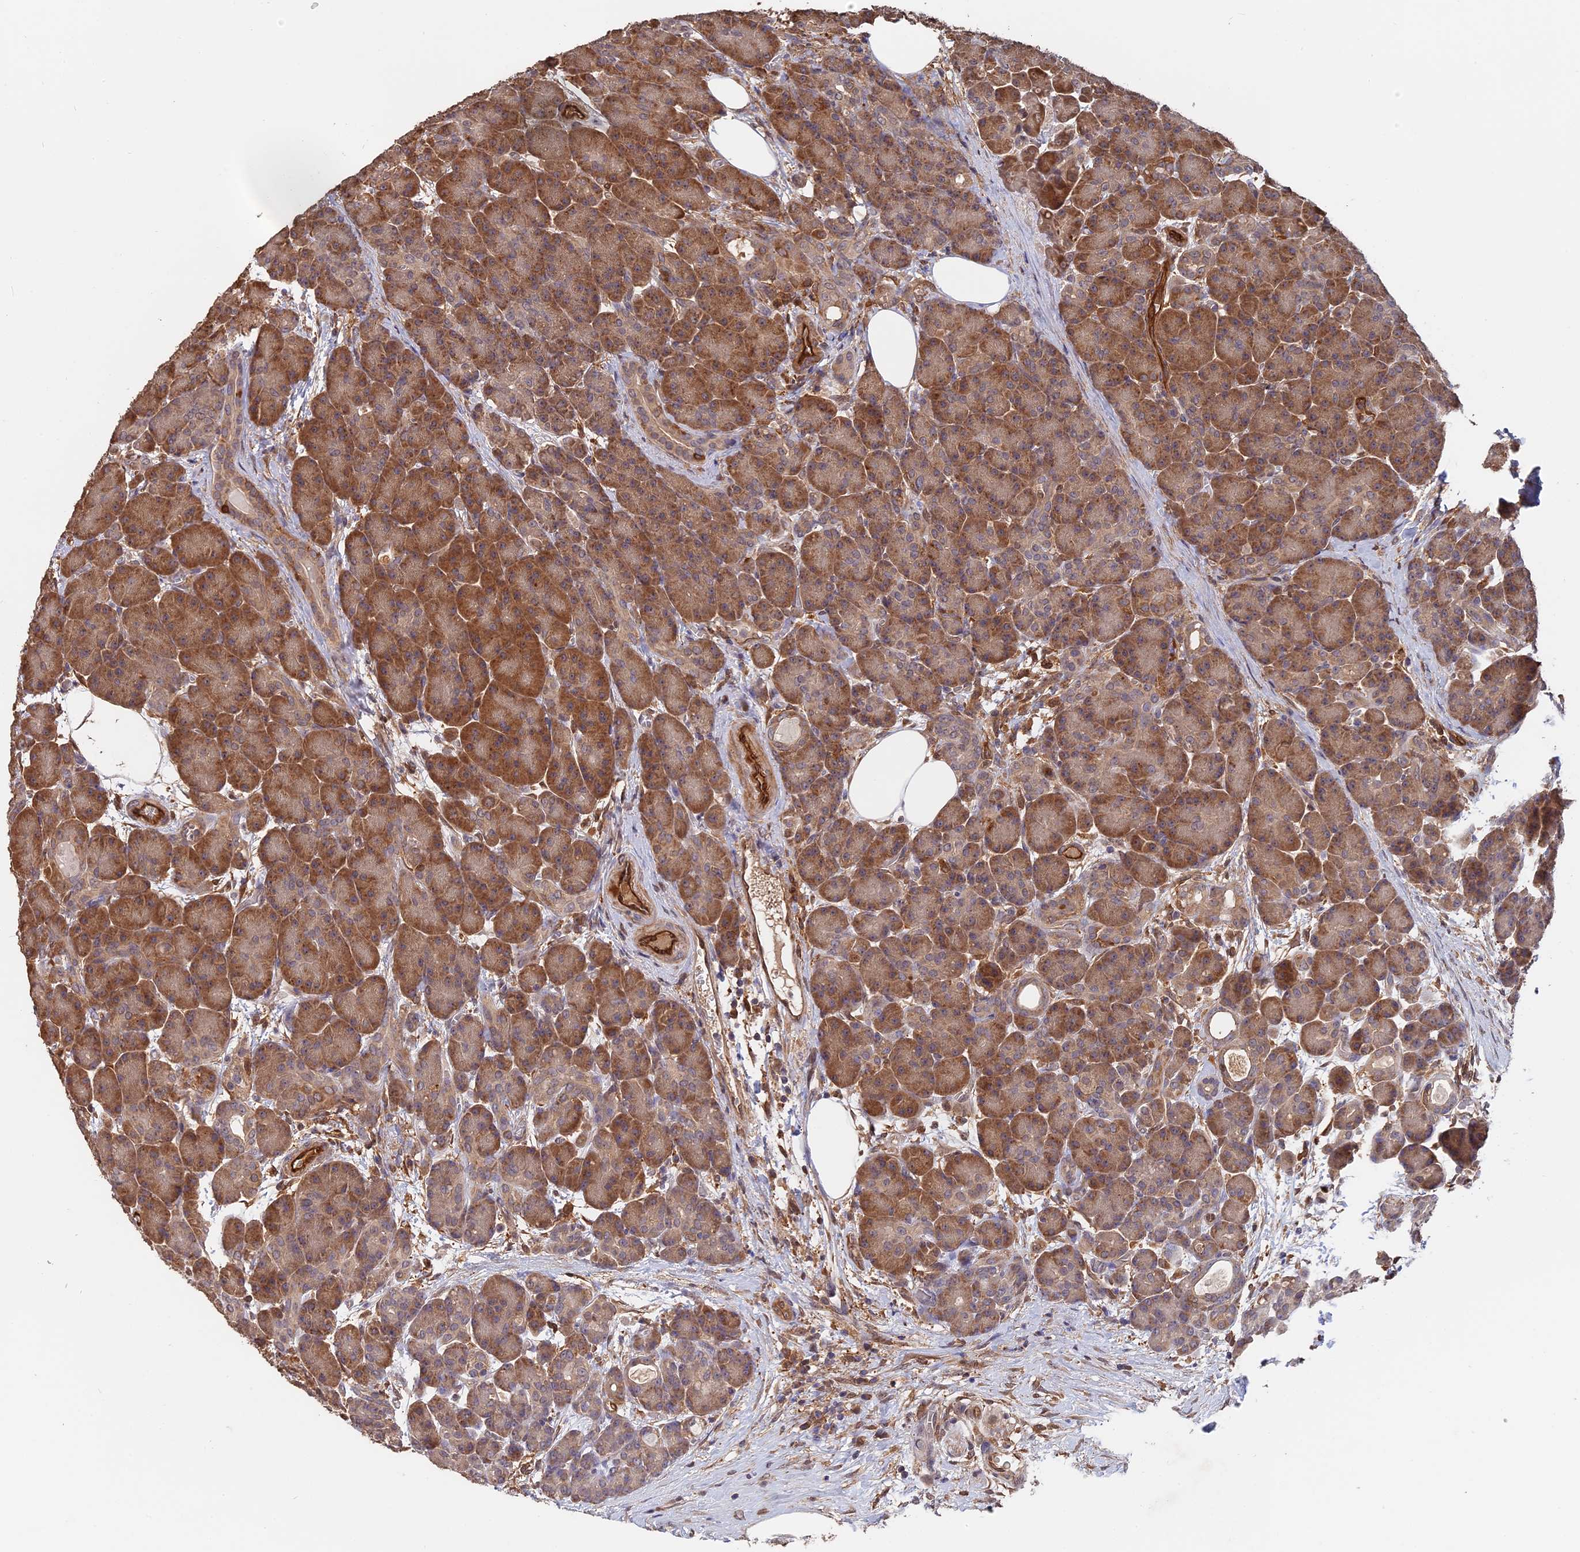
{"staining": {"intensity": "moderate", "quantity": "25%-75%", "location": "cytoplasmic/membranous"}, "tissue": "pancreas", "cell_type": "Exocrine glandular cells", "image_type": "normal", "snomed": [{"axis": "morphology", "description": "Normal tissue, NOS"}, {"axis": "topography", "description": "Pancreas"}], "caption": "Protein analysis of unremarkable pancreas exhibits moderate cytoplasmic/membranous expression in approximately 25%-75% of exocrine glandular cells.", "gene": "SAC3D1", "patient": {"sex": "male", "age": 63}}